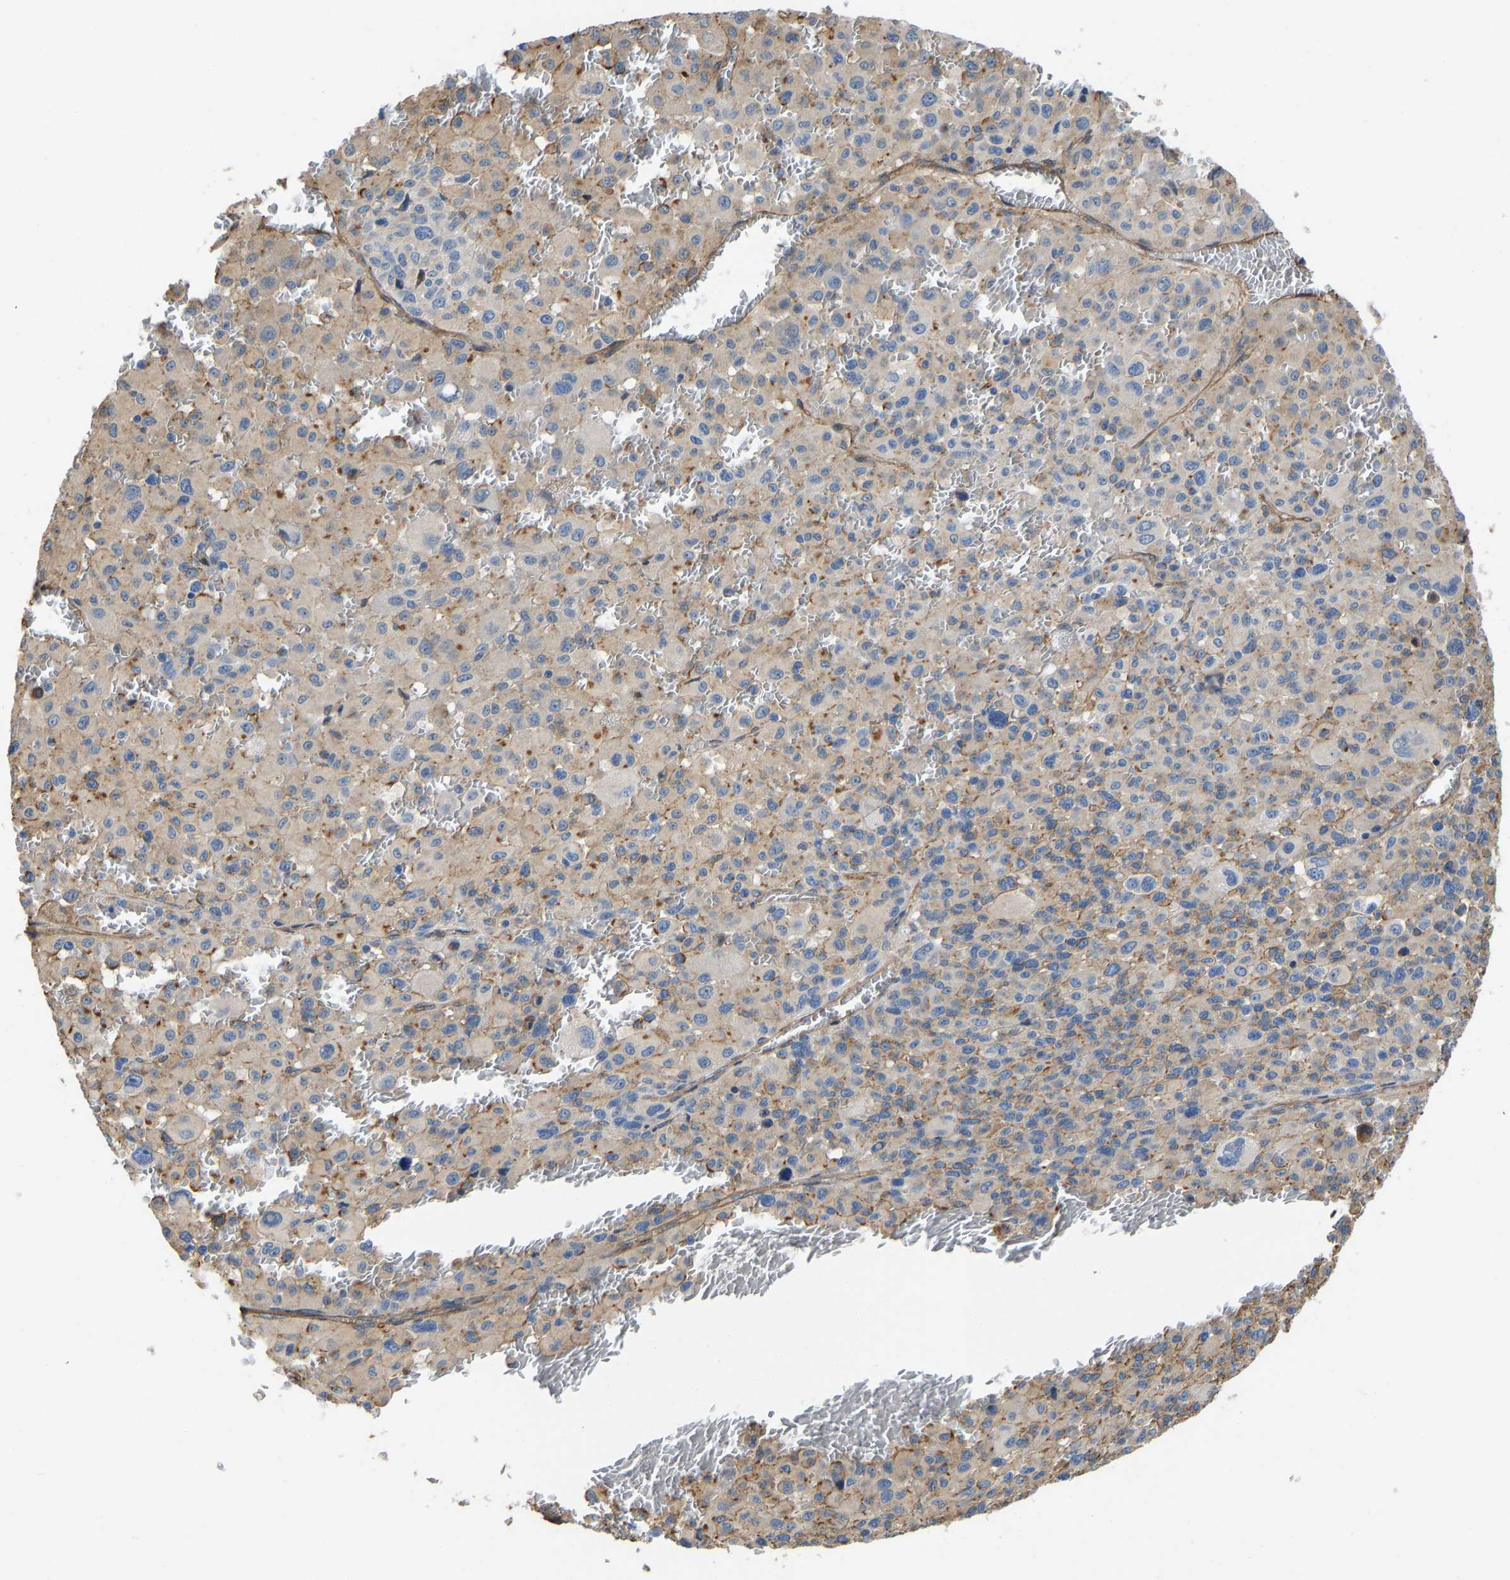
{"staining": {"intensity": "weak", "quantity": "25%-75%", "location": "cytoplasmic/membranous"}, "tissue": "melanoma", "cell_type": "Tumor cells", "image_type": "cancer", "snomed": [{"axis": "morphology", "description": "Malignant melanoma, Metastatic site"}, {"axis": "topography", "description": "Skin"}], "caption": "Human malignant melanoma (metastatic site) stained with a brown dye displays weak cytoplasmic/membranous positive staining in approximately 25%-75% of tumor cells.", "gene": "ELMO2", "patient": {"sex": "female", "age": 74}}